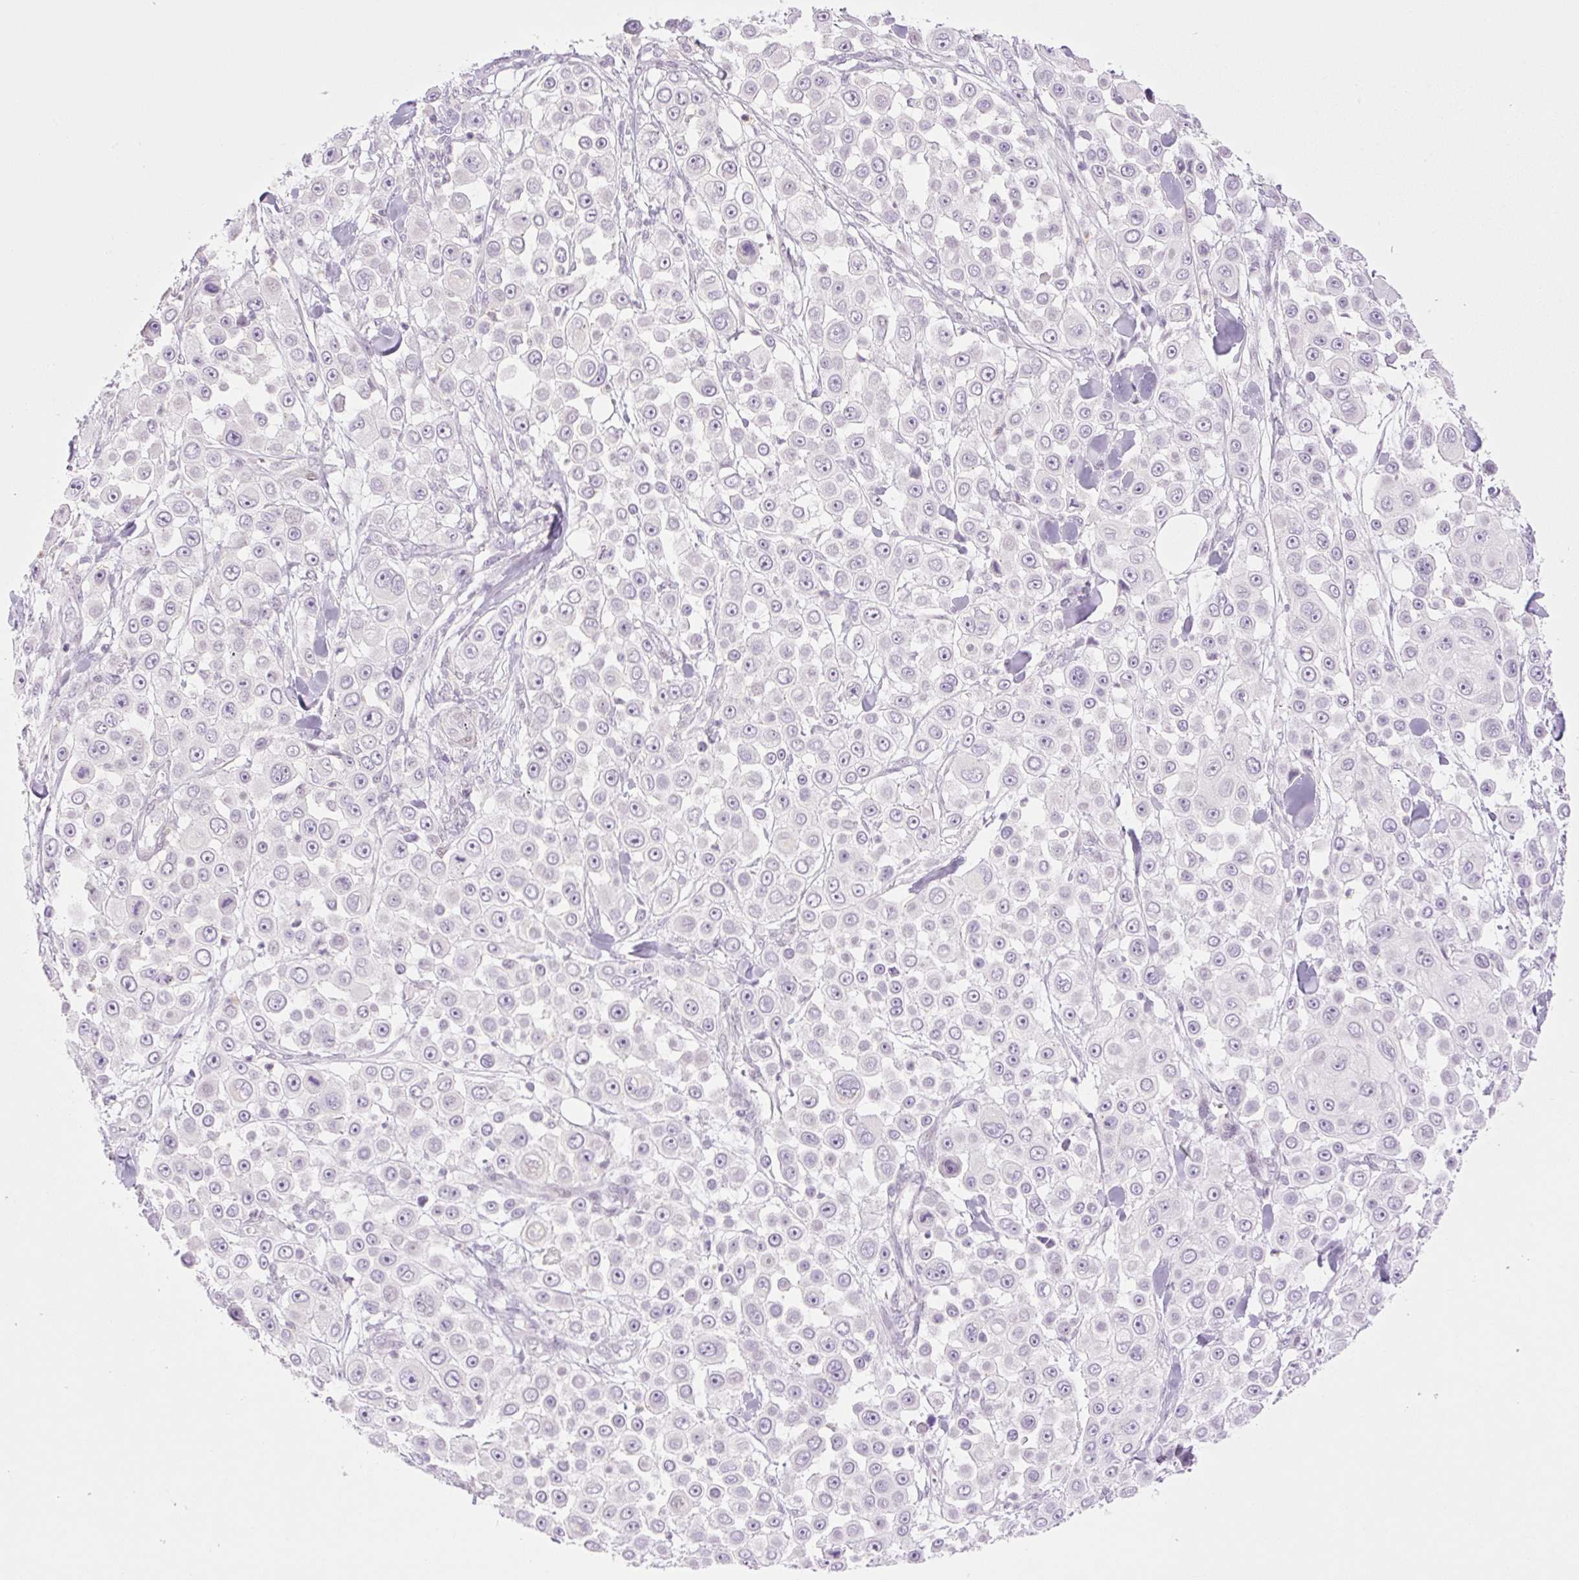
{"staining": {"intensity": "negative", "quantity": "none", "location": "none"}, "tissue": "skin cancer", "cell_type": "Tumor cells", "image_type": "cancer", "snomed": [{"axis": "morphology", "description": "Squamous cell carcinoma, NOS"}, {"axis": "topography", "description": "Skin"}], "caption": "Human skin squamous cell carcinoma stained for a protein using immunohistochemistry demonstrates no staining in tumor cells.", "gene": "TBX15", "patient": {"sex": "male", "age": 67}}